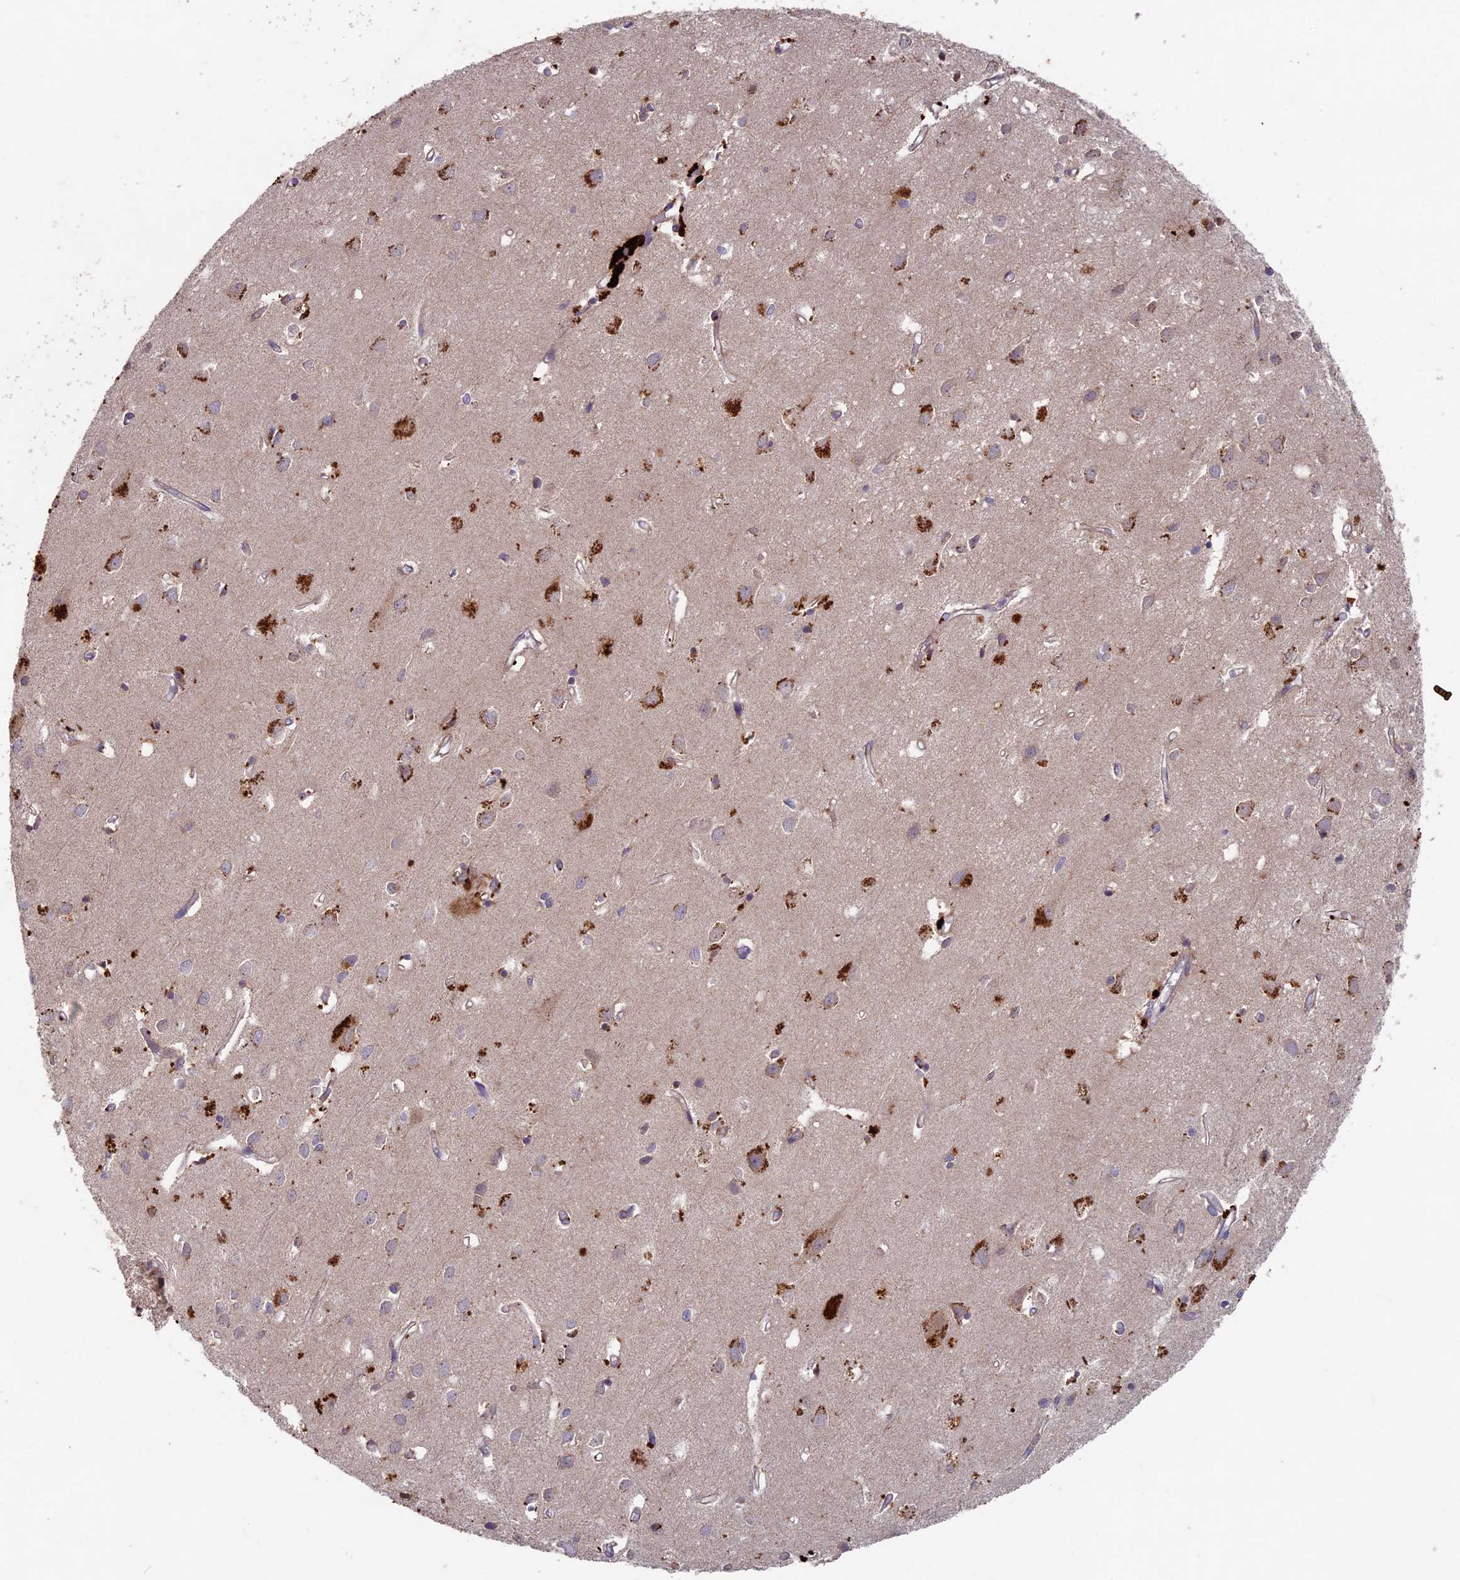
{"staining": {"intensity": "weak", "quantity": ">75%", "location": "cytoplasmic/membranous"}, "tissue": "cerebral cortex", "cell_type": "Endothelial cells", "image_type": "normal", "snomed": [{"axis": "morphology", "description": "Normal tissue, NOS"}, {"axis": "topography", "description": "Cerebral cortex"}], "caption": "A low amount of weak cytoplasmic/membranous expression is appreciated in about >75% of endothelial cells in unremarkable cerebral cortex. The staining is performed using DAB (3,3'-diaminobenzidine) brown chromogen to label protein expression. The nuclei are counter-stained blue using hematoxylin.", "gene": "RCCD1", "patient": {"sex": "female", "age": 64}}